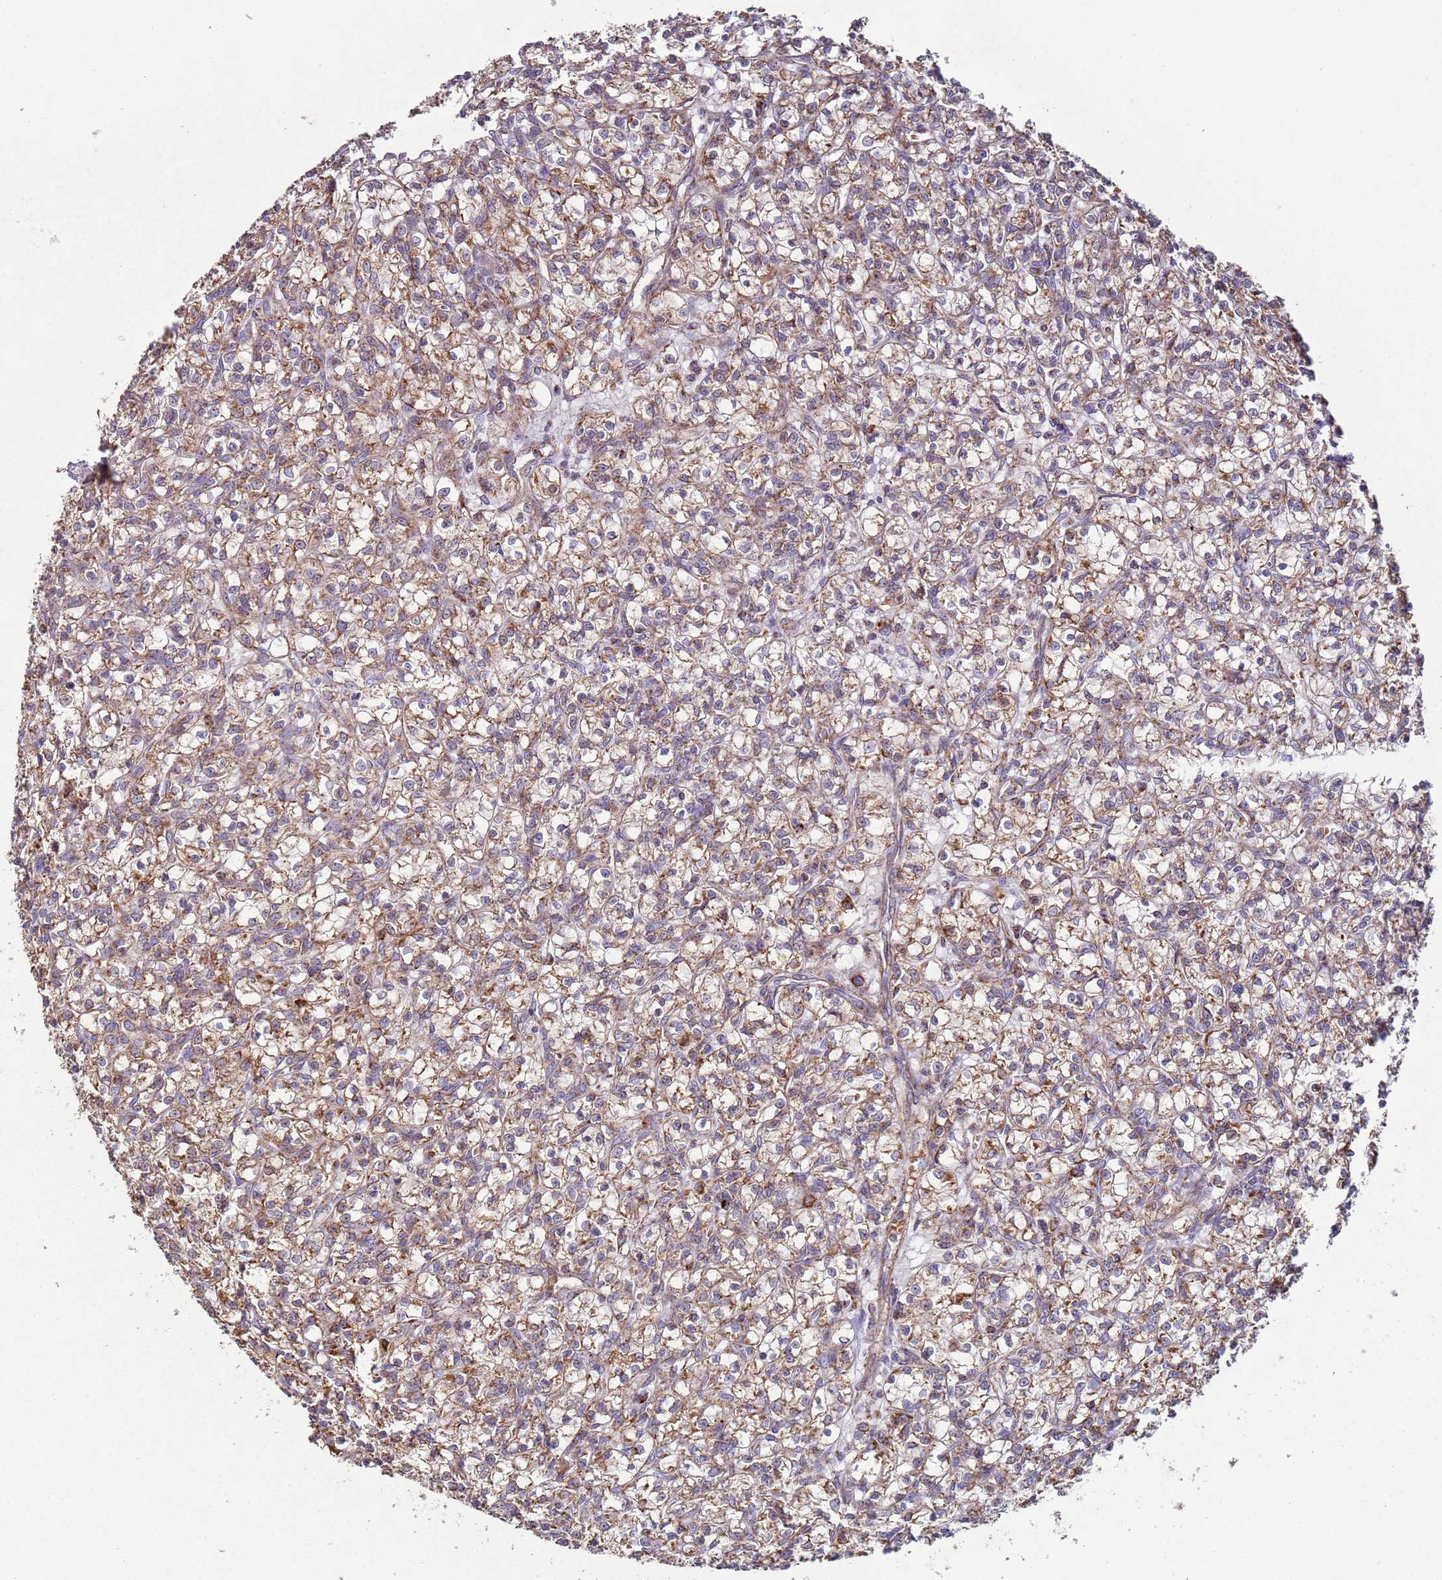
{"staining": {"intensity": "moderate", "quantity": ">75%", "location": "cytoplasmic/membranous"}, "tissue": "renal cancer", "cell_type": "Tumor cells", "image_type": "cancer", "snomed": [{"axis": "morphology", "description": "Adenocarcinoma, NOS"}, {"axis": "topography", "description": "Kidney"}], "caption": "Moderate cytoplasmic/membranous protein positivity is appreciated in about >75% of tumor cells in renal adenocarcinoma. Nuclei are stained in blue.", "gene": "FBXO33", "patient": {"sex": "female", "age": 59}}